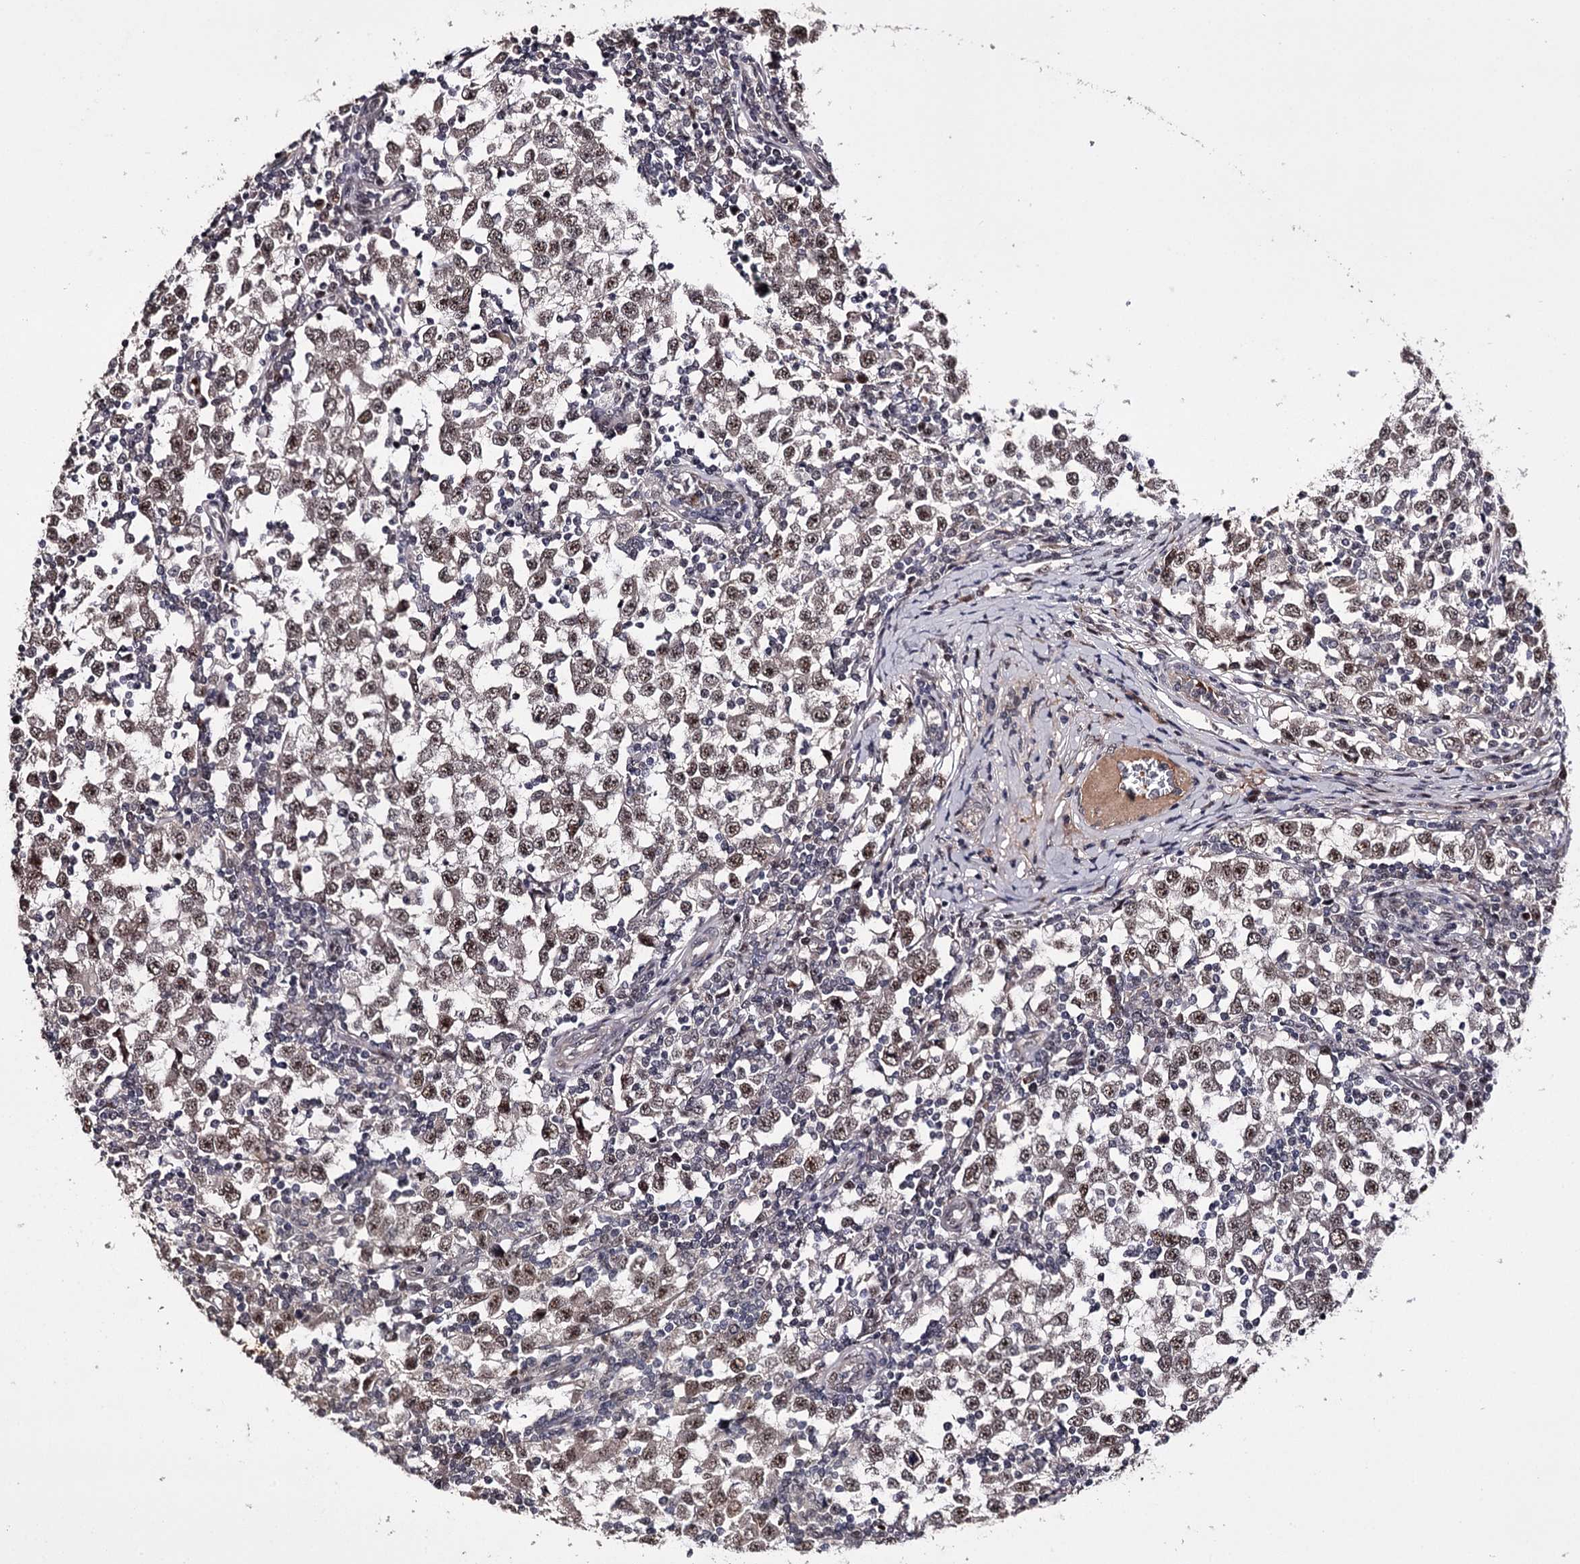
{"staining": {"intensity": "moderate", "quantity": ">75%", "location": "nuclear"}, "tissue": "testis cancer", "cell_type": "Tumor cells", "image_type": "cancer", "snomed": [{"axis": "morphology", "description": "Seminoma, NOS"}, {"axis": "topography", "description": "Testis"}], "caption": "Immunohistochemistry (IHC) histopathology image of testis cancer (seminoma) stained for a protein (brown), which displays medium levels of moderate nuclear positivity in about >75% of tumor cells.", "gene": "RNF44", "patient": {"sex": "male", "age": 65}}